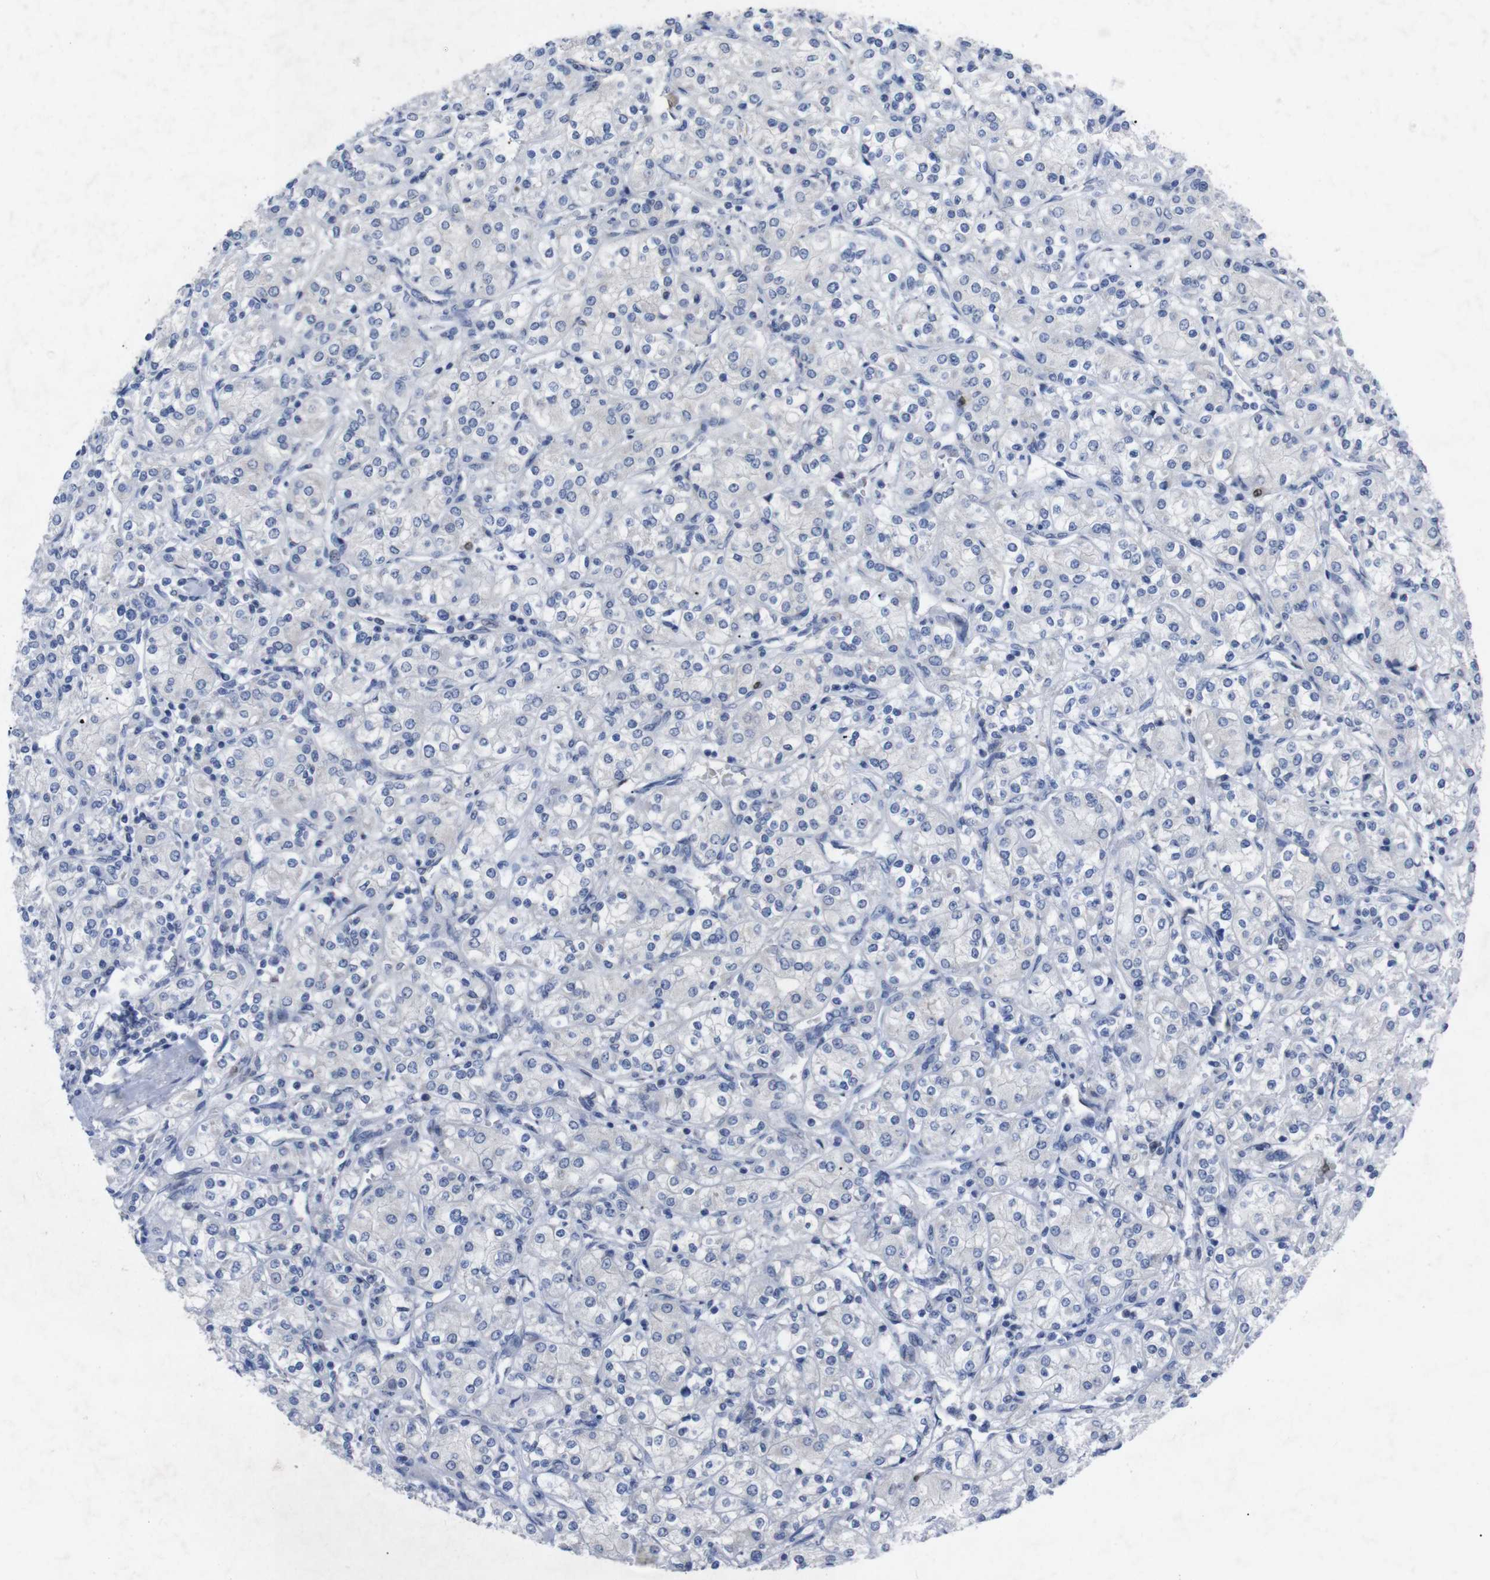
{"staining": {"intensity": "negative", "quantity": "none", "location": "none"}, "tissue": "renal cancer", "cell_type": "Tumor cells", "image_type": "cancer", "snomed": [{"axis": "morphology", "description": "Adenocarcinoma, NOS"}, {"axis": "topography", "description": "Kidney"}], "caption": "An immunohistochemistry micrograph of renal cancer is shown. There is no staining in tumor cells of renal cancer.", "gene": "IRF4", "patient": {"sex": "male", "age": 77}}